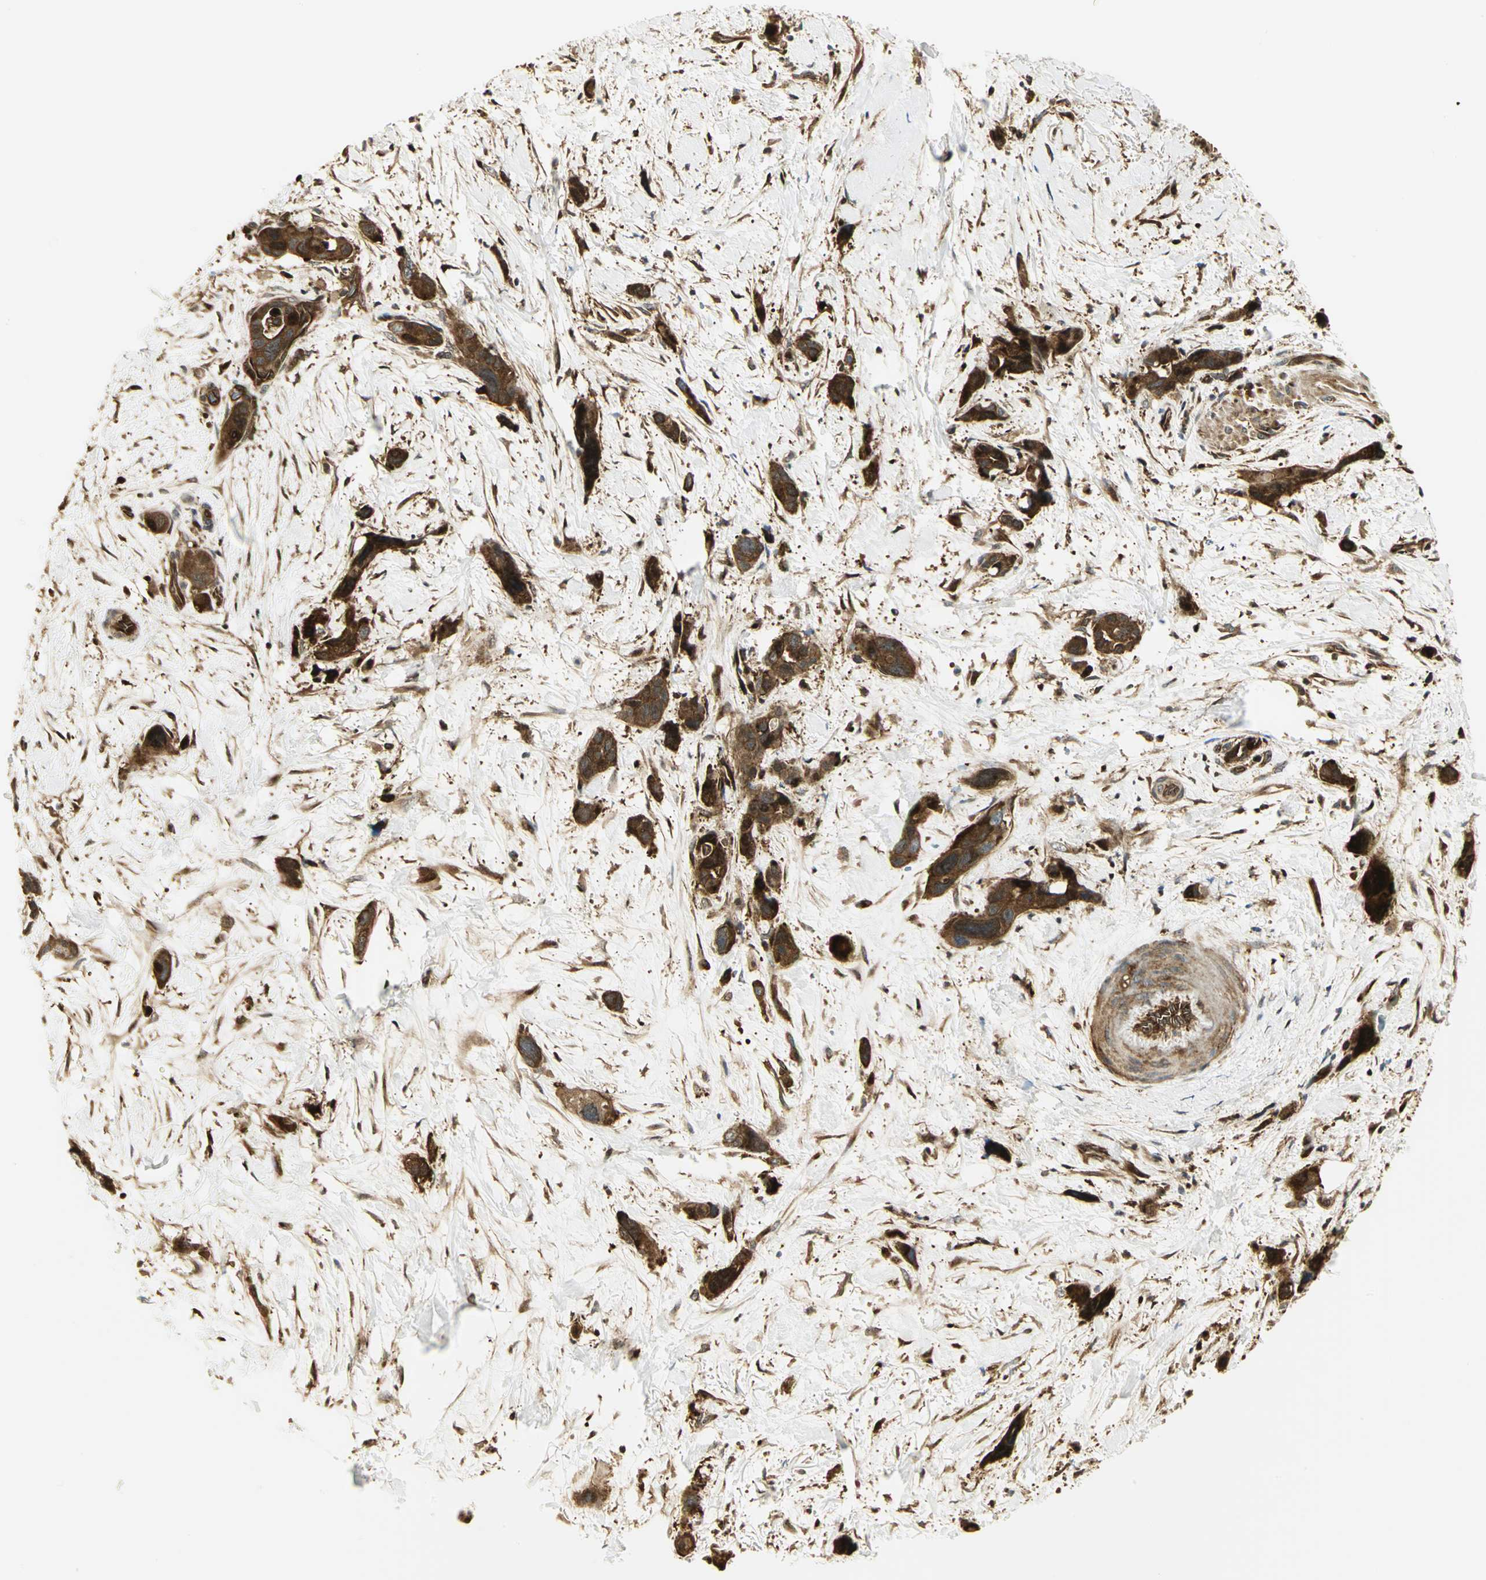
{"staining": {"intensity": "strong", "quantity": ">75%", "location": "cytoplasmic/membranous"}, "tissue": "pancreatic cancer", "cell_type": "Tumor cells", "image_type": "cancer", "snomed": [{"axis": "morphology", "description": "Adenocarcinoma, NOS"}, {"axis": "topography", "description": "Pancreas"}], "caption": "Human pancreatic cancer (adenocarcinoma) stained for a protein (brown) exhibits strong cytoplasmic/membranous positive staining in about >75% of tumor cells.", "gene": "EEA1", "patient": {"sex": "male", "age": 46}}